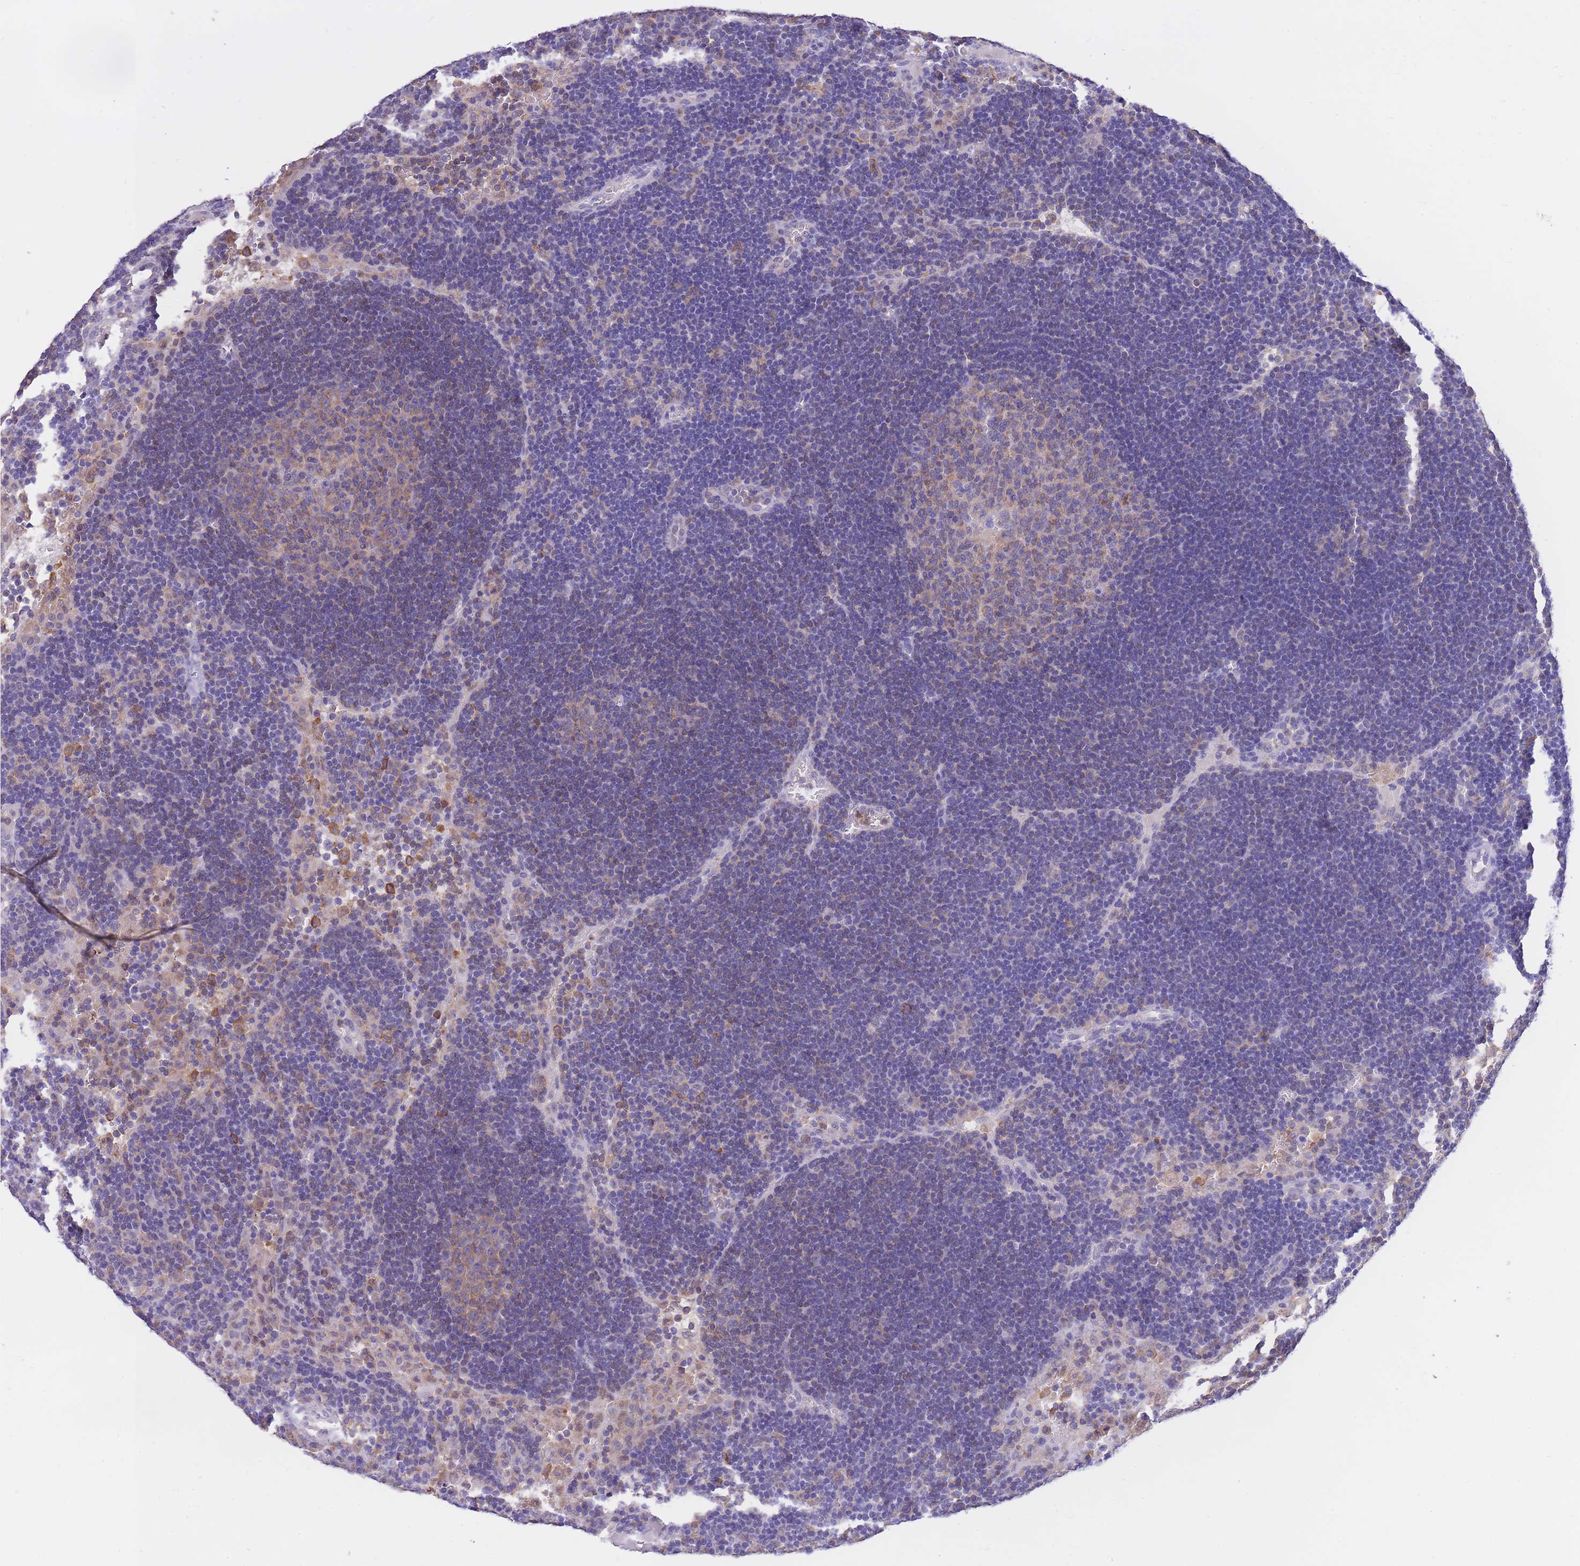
{"staining": {"intensity": "weak", "quantity": ">75%", "location": "cytoplasmic/membranous"}, "tissue": "lymph node", "cell_type": "Germinal center cells", "image_type": "normal", "snomed": [{"axis": "morphology", "description": "Normal tissue, NOS"}, {"axis": "topography", "description": "Lymph node"}], "caption": "Lymph node stained for a protein reveals weak cytoplasmic/membranous positivity in germinal center cells. Nuclei are stained in blue.", "gene": "NAMPT", "patient": {"sex": "male", "age": 62}}